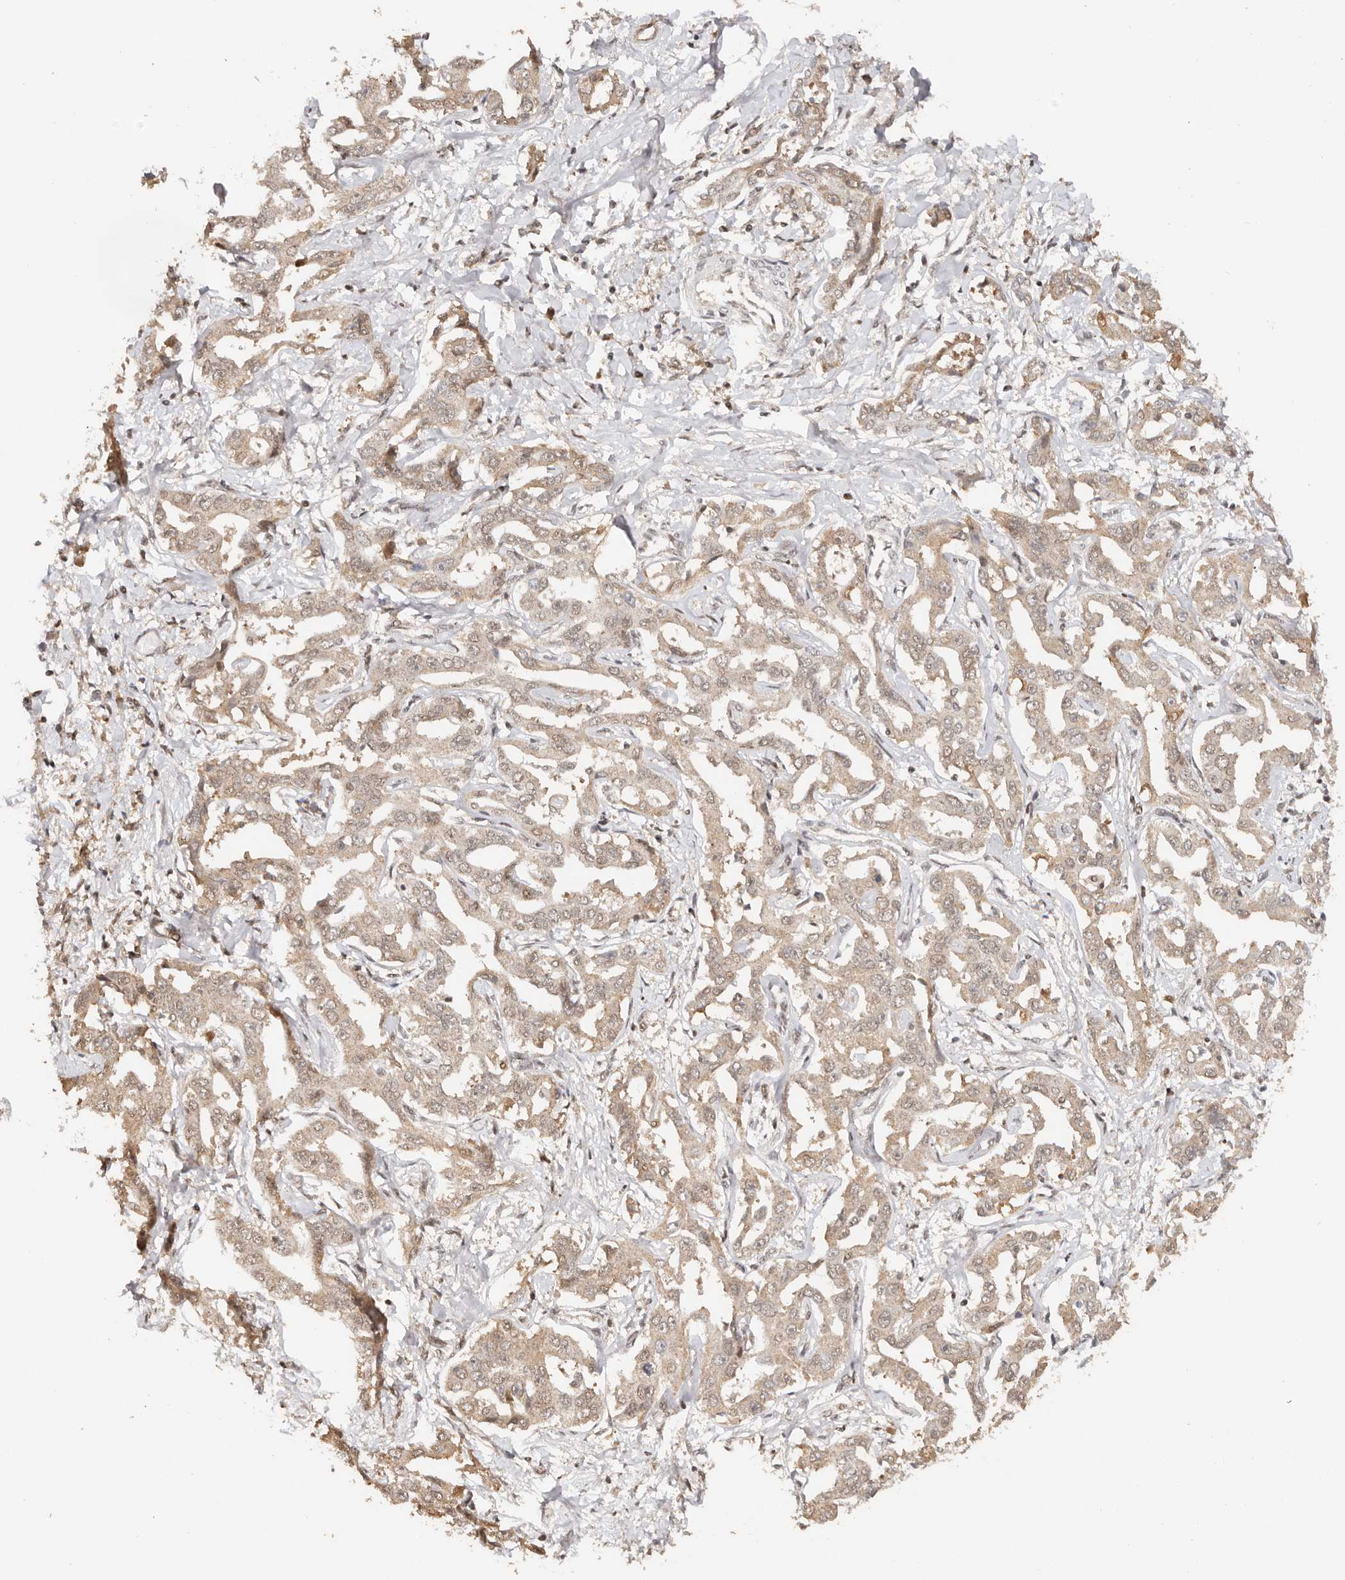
{"staining": {"intensity": "moderate", "quantity": ">75%", "location": "cytoplasmic/membranous,nuclear"}, "tissue": "liver cancer", "cell_type": "Tumor cells", "image_type": "cancer", "snomed": [{"axis": "morphology", "description": "Cholangiocarcinoma"}, {"axis": "topography", "description": "Liver"}], "caption": "Immunohistochemistry photomicrograph of human liver cancer stained for a protein (brown), which demonstrates medium levels of moderate cytoplasmic/membranous and nuclear expression in about >75% of tumor cells.", "gene": "SEC14L1", "patient": {"sex": "male", "age": 59}}